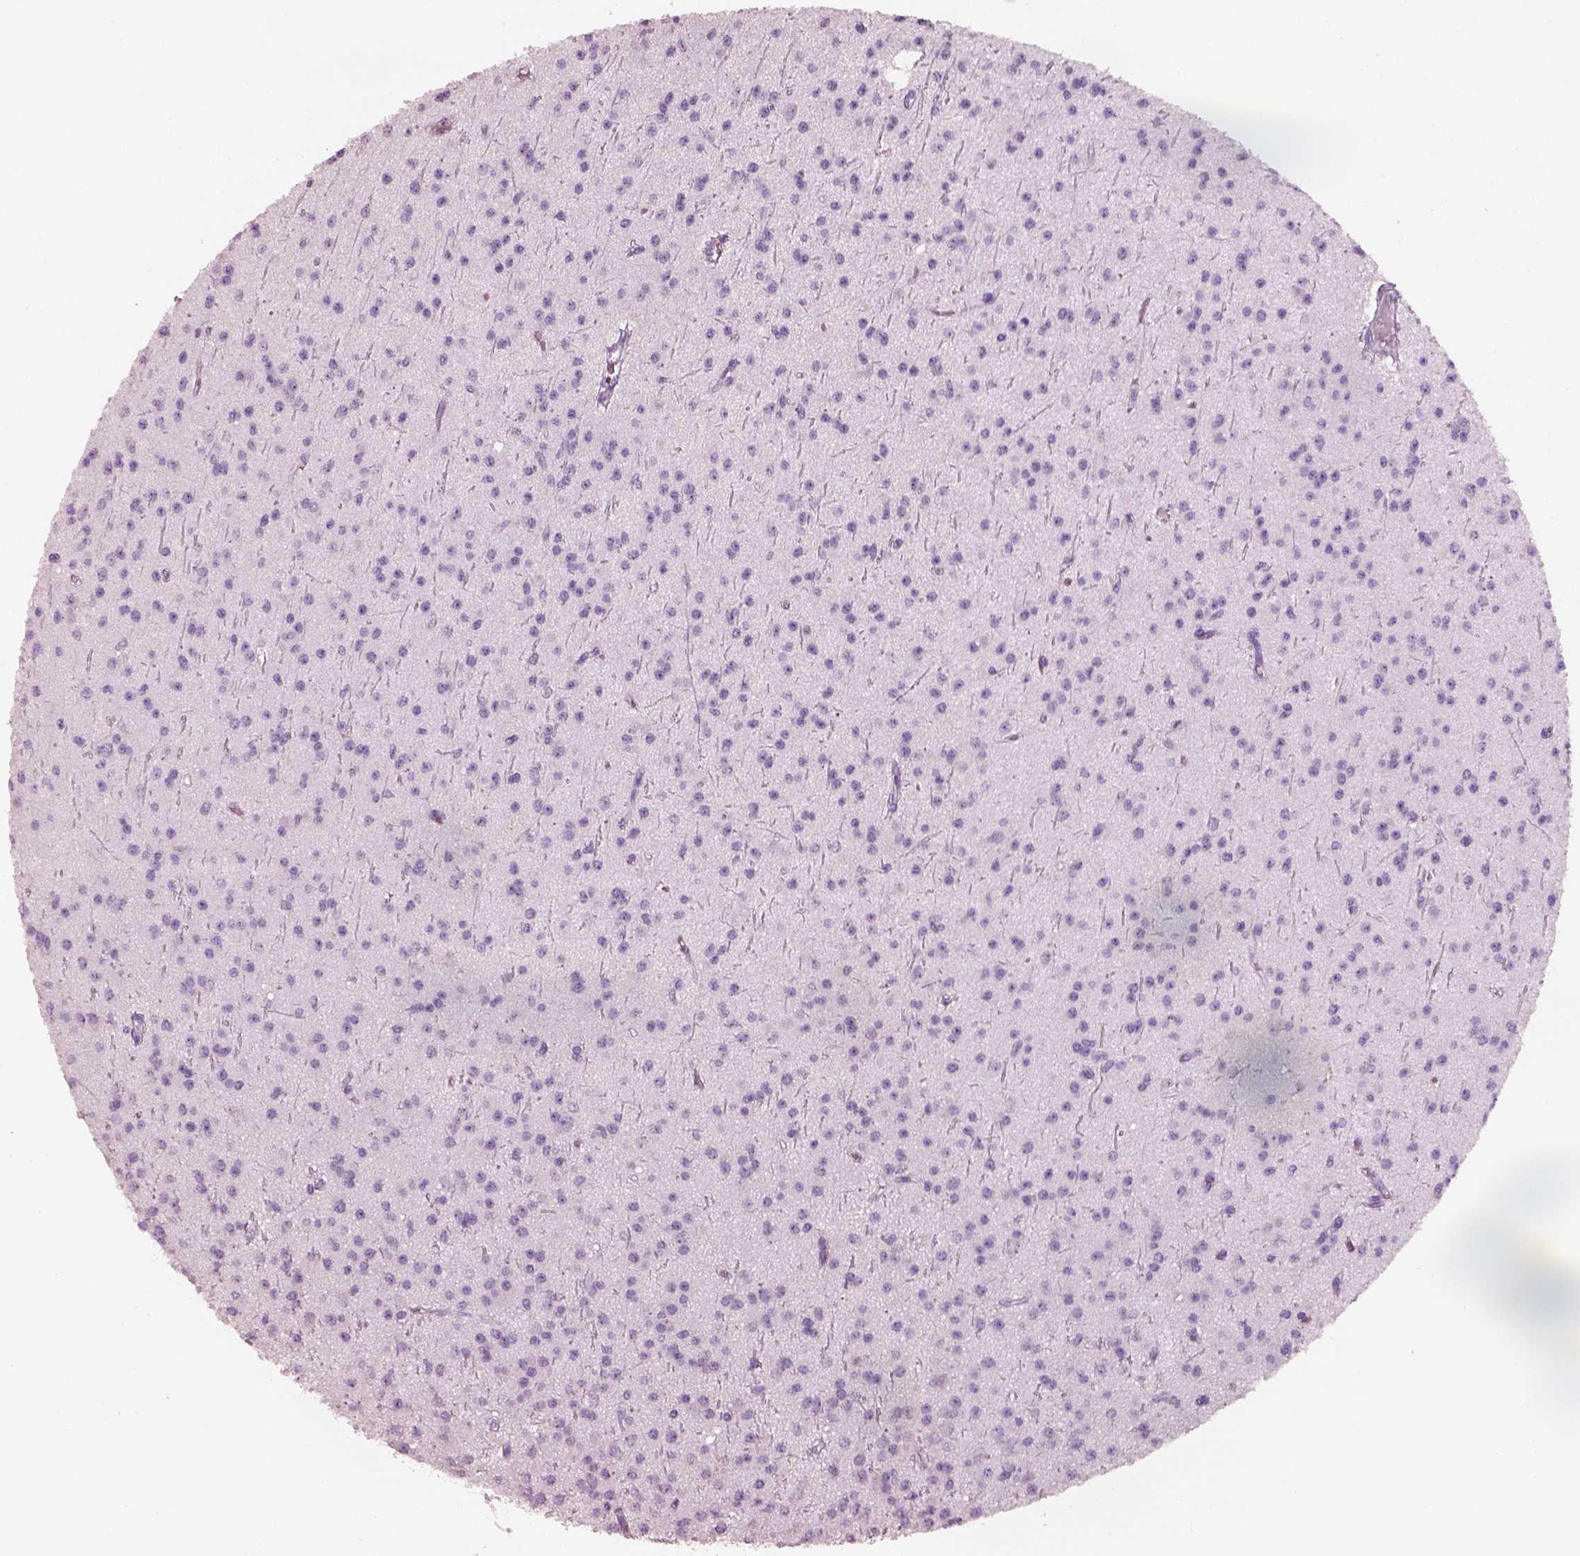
{"staining": {"intensity": "negative", "quantity": "none", "location": "none"}, "tissue": "glioma", "cell_type": "Tumor cells", "image_type": "cancer", "snomed": [{"axis": "morphology", "description": "Glioma, malignant, Low grade"}, {"axis": "topography", "description": "Brain"}], "caption": "The image exhibits no staining of tumor cells in malignant glioma (low-grade).", "gene": "PNOC", "patient": {"sex": "male", "age": 27}}